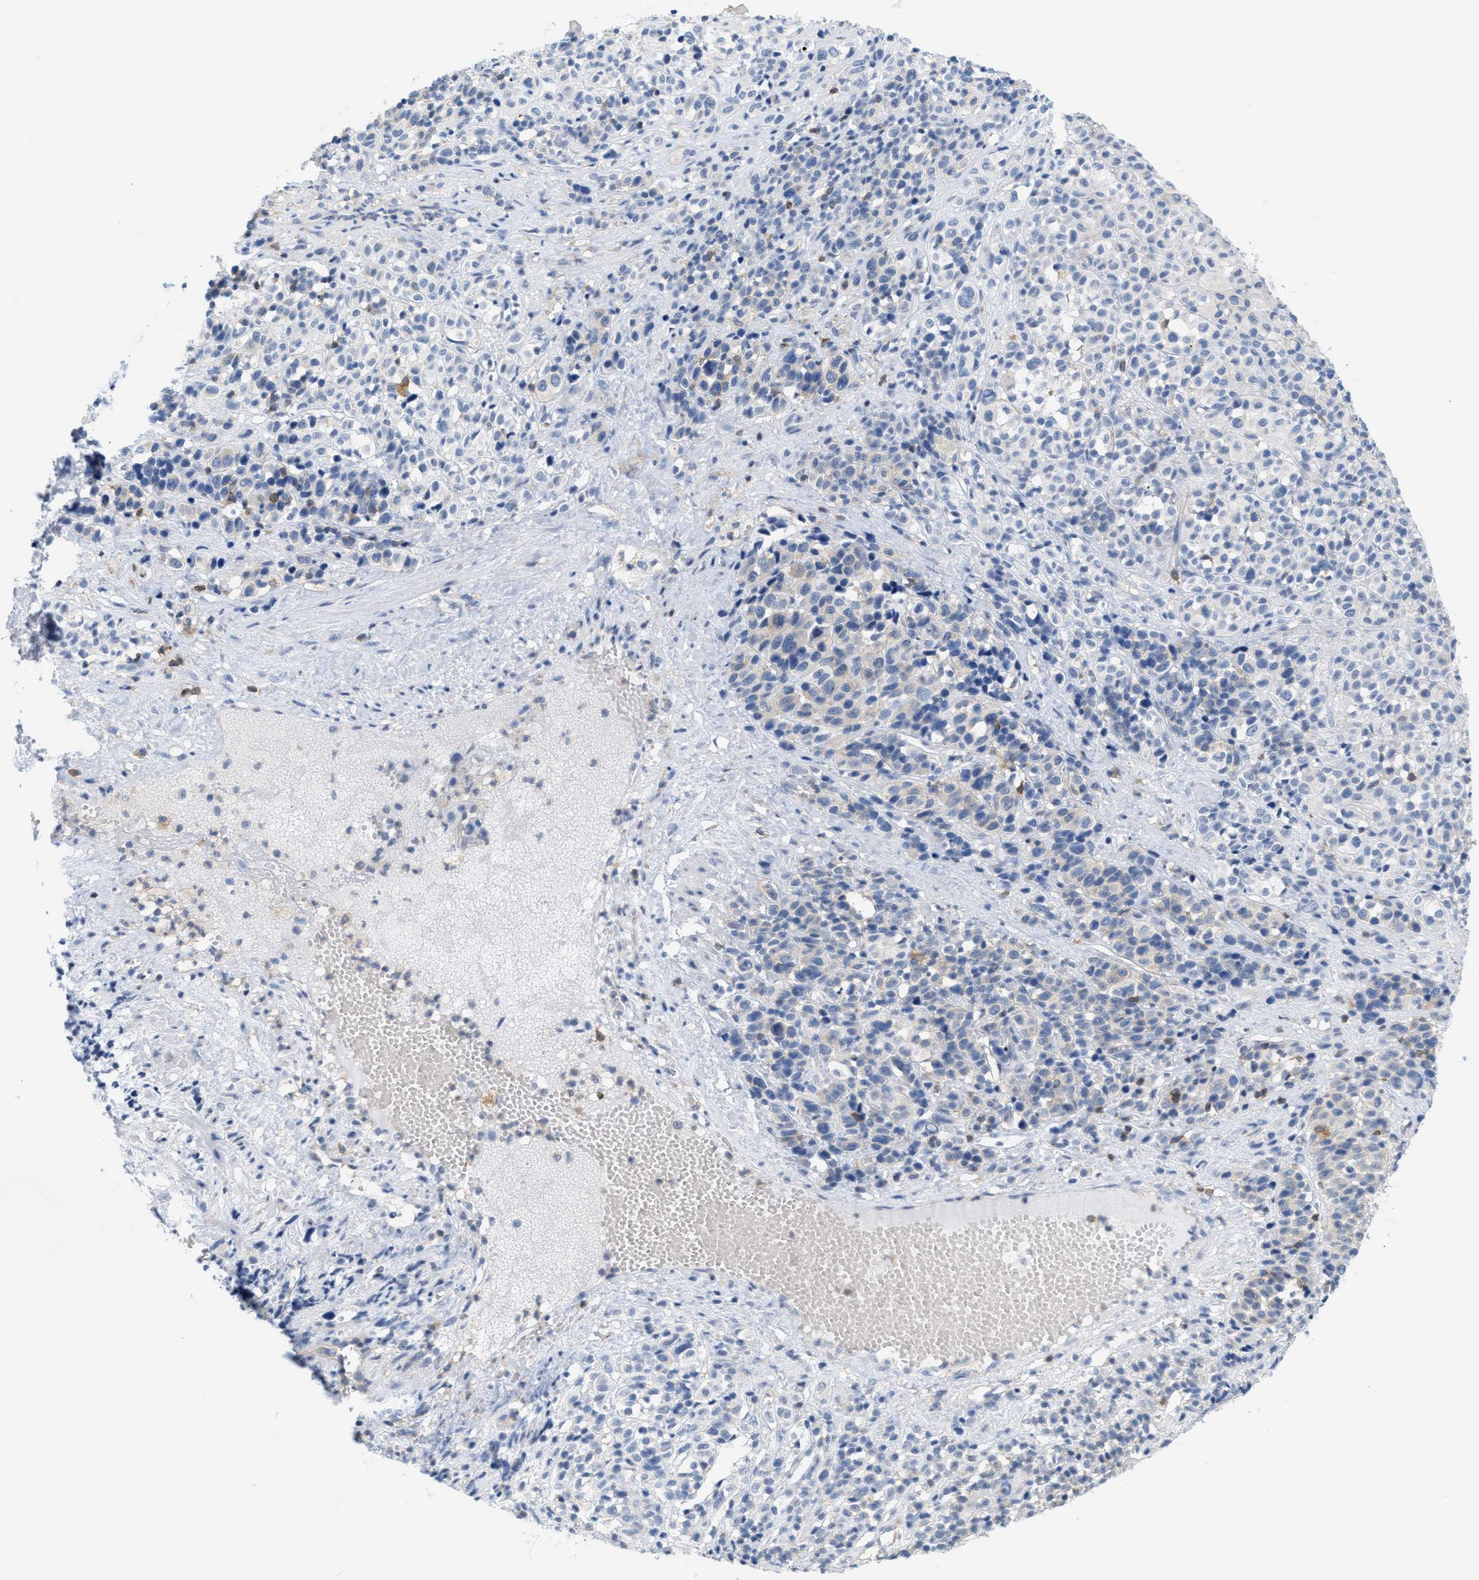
{"staining": {"intensity": "negative", "quantity": "none", "location": "none"}, "tissue": "melanoma", "cell_type": "Tumor cells", "image_type": "cancer", "snomed": [{"axis": "morphology", "description": "Malignant melanoma, Metastatic site"}, {"axis": "topography", "description": "Skin"}], "caption": "Tumor cells show no significant staining in melanoma.", "gene": "IL16", "patient": {"sex": "female", "age": 74}}